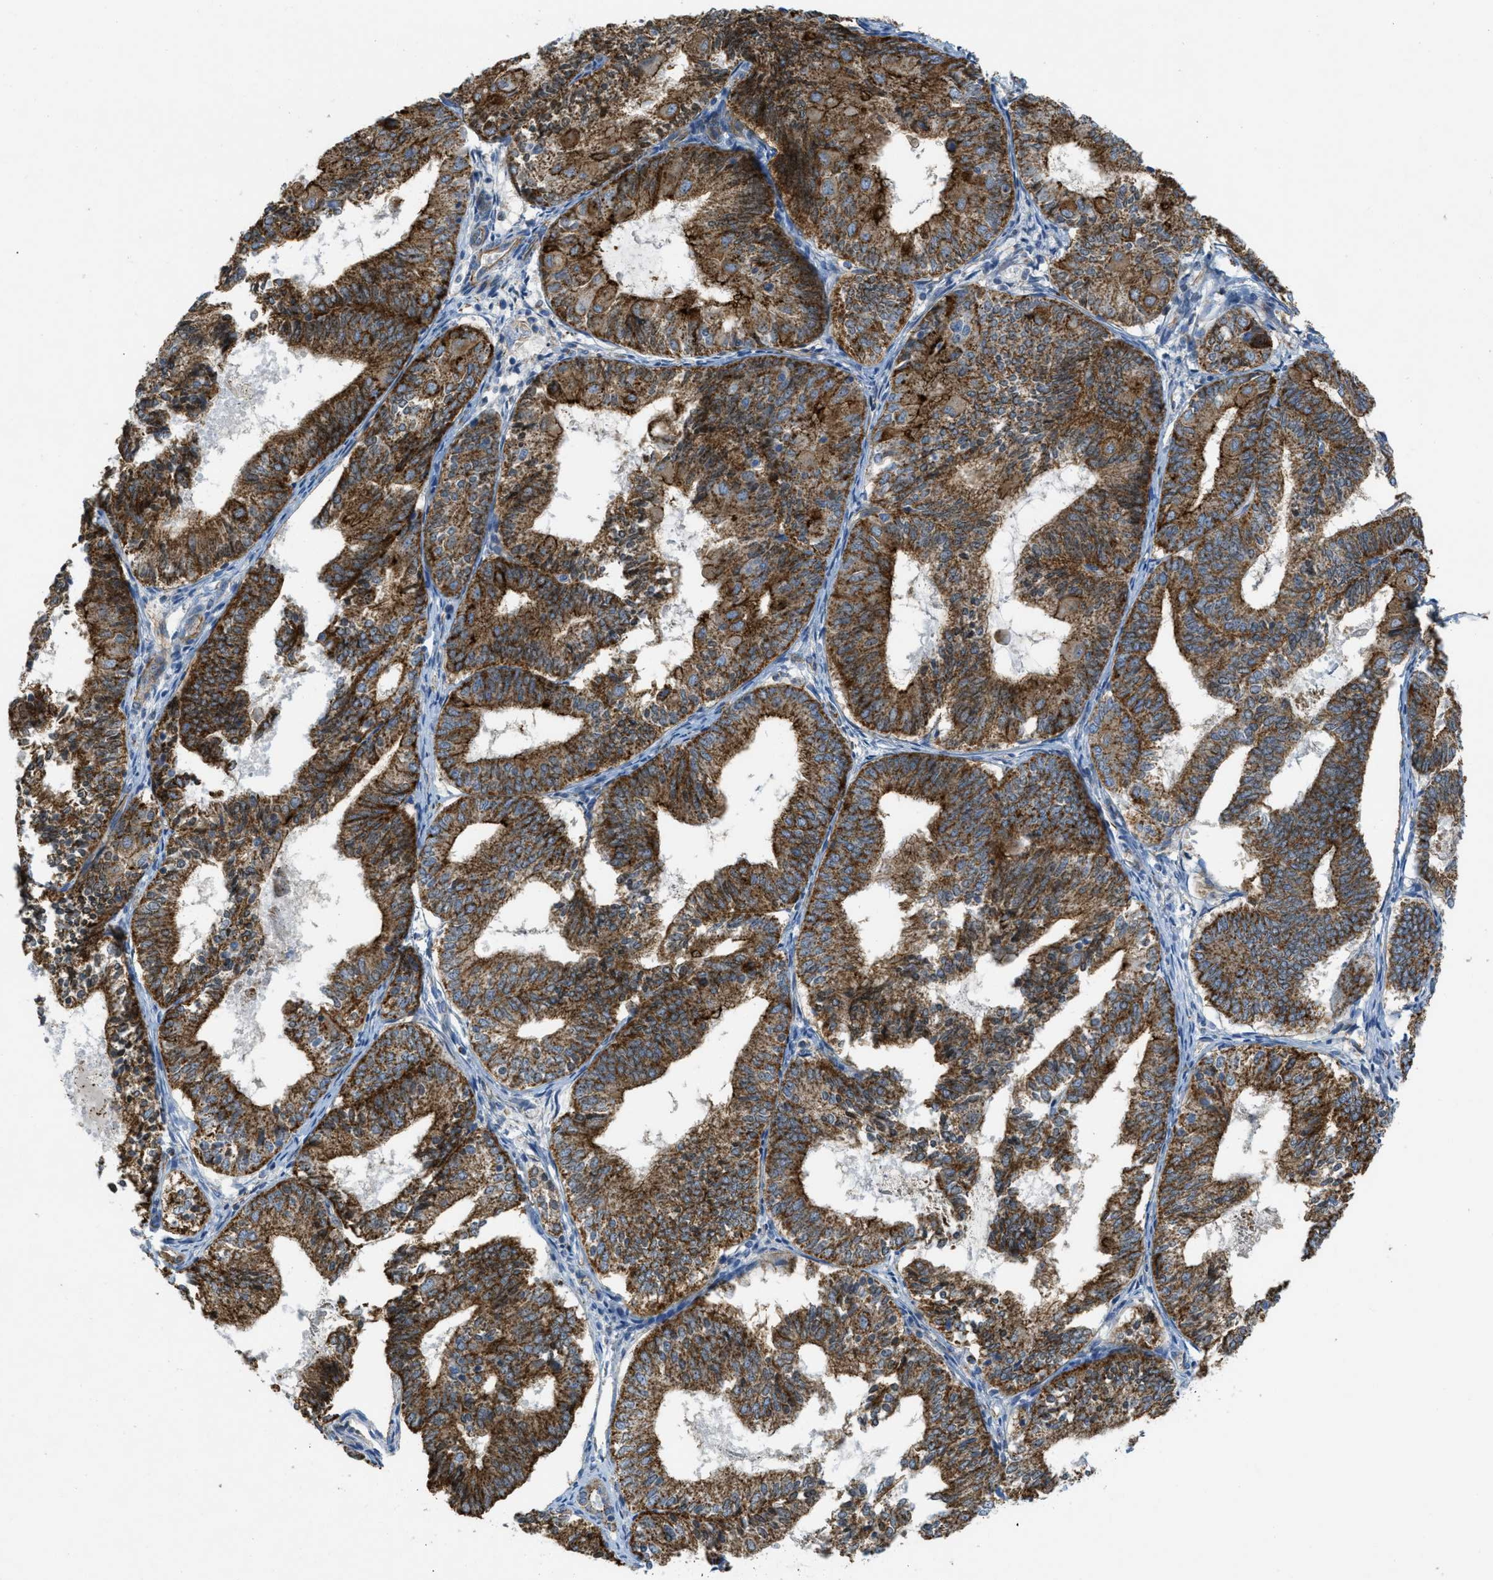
{"staining": {"intensity": "strong", "quantity": ">75%", "location": "cytoplasmic/membranous"}, "tissue": "endometrial cancer", "cell_type": "Tumor cells", "image_type": "cancer", "snomed": [{"axis": "morphology", "description": "Adenocarcinoma, NOS"}, {"axis": "topography", "description": "Endometrium"}], "caption": "The histopathology image exhibits a brown stain indicating the presence of a protein in the cytoplasmic/membranous of tumor cells in adenocarcinoma (endometrial). (Stains: DAB in brown, nuclei in blue, Microscopy: brightfield microscopy at high magnification).", "gene": "BTN3A1", "patient": {"sex": "female", "age": 81}}